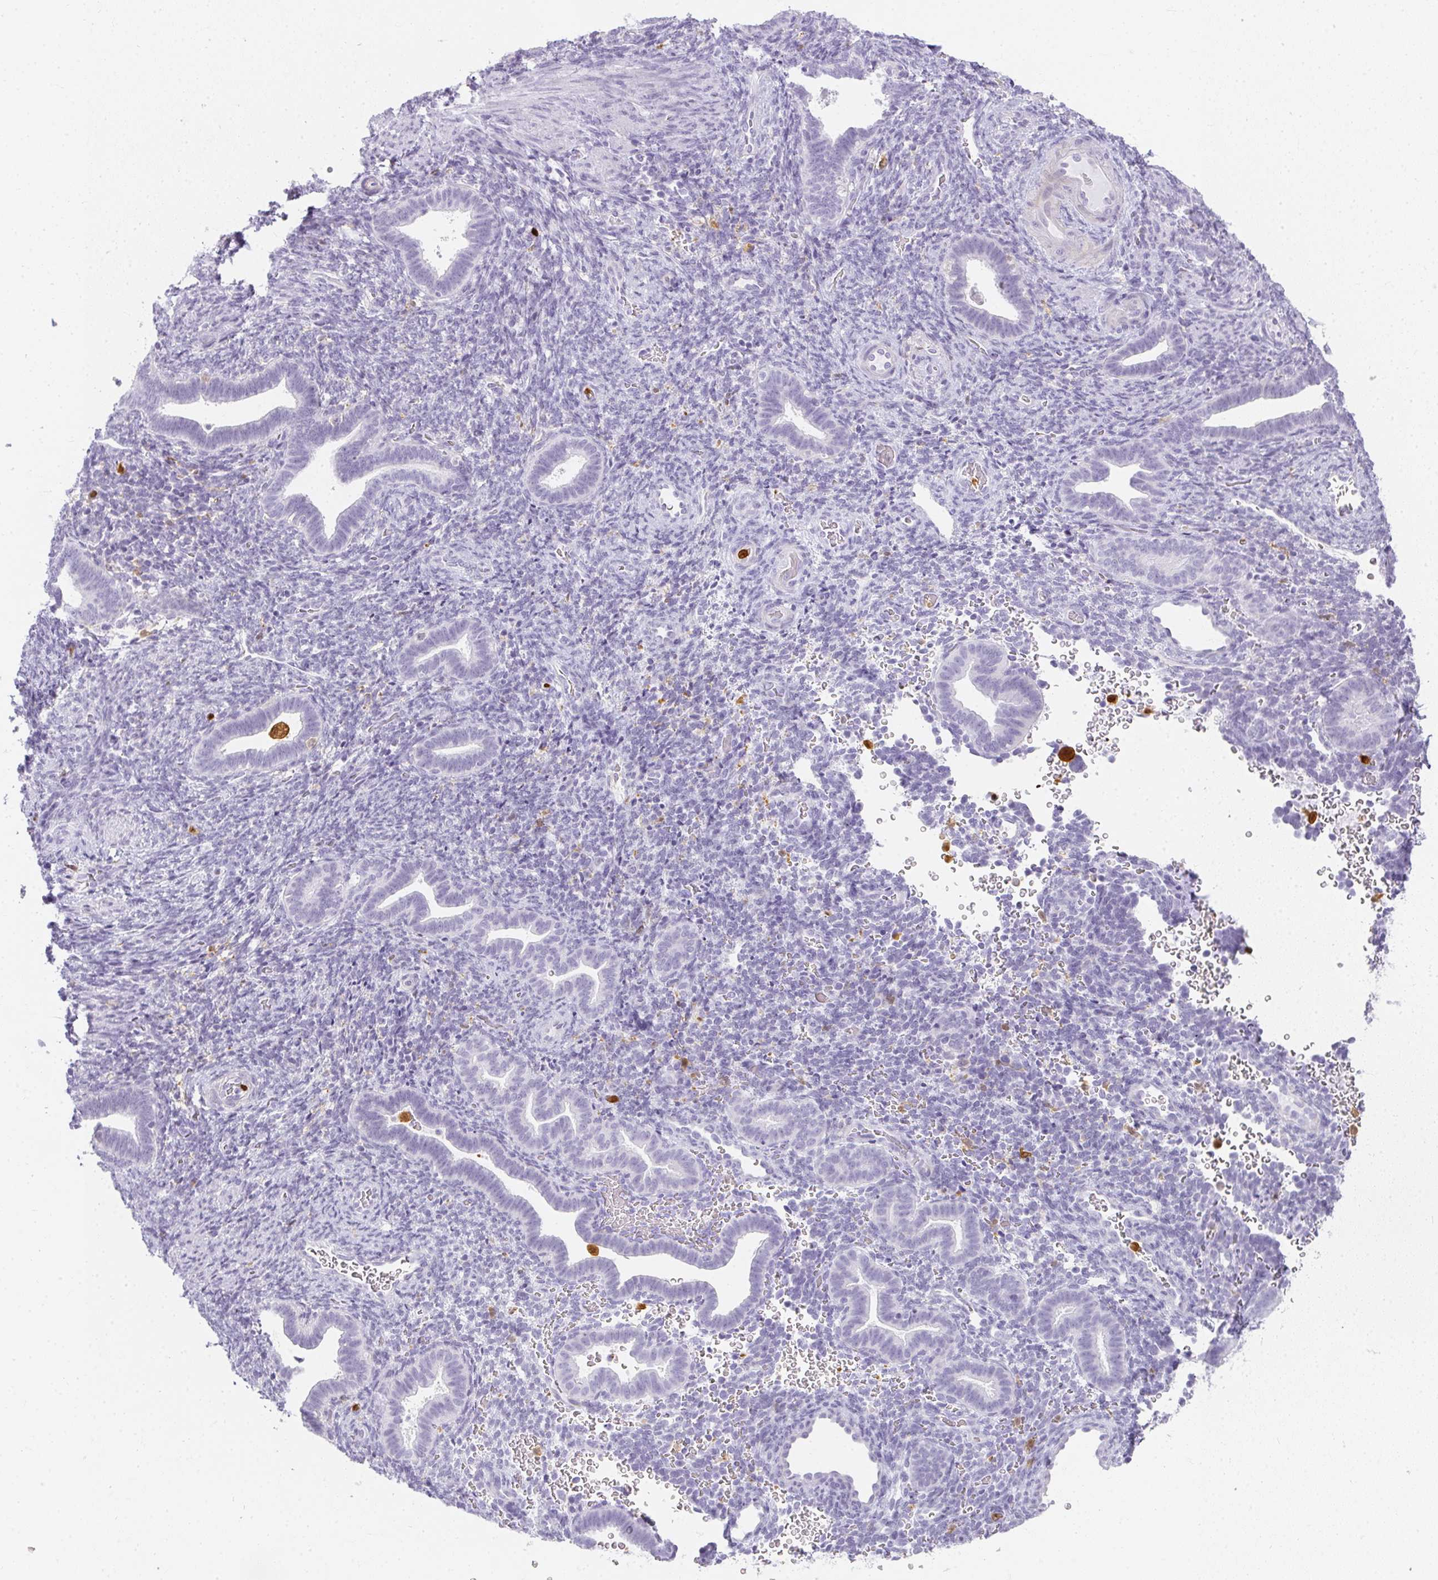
{"staining": {"intensity": "negative", "quantity": "none", "location": "none"}, "tissue": "endometrium", "cell_type": "Cells in endometrial stroma", "image_type": "normal", "snomed": [{"axis": "morphology", "description": "Normal tissue, NOS"}, {"axis": "topography", "description": "Endometrium"}], "caption": "This is a image of immunohistochemistry (IHC) staining of unremarkable endometrium, which shows no staining in cells in endometrial stroma. The staining is performed using DAB brown chromogen with nuclei counter-stained in using hematoxylin.", "gene": "HK3", "patient": {"sex": "female", "age": 34}}